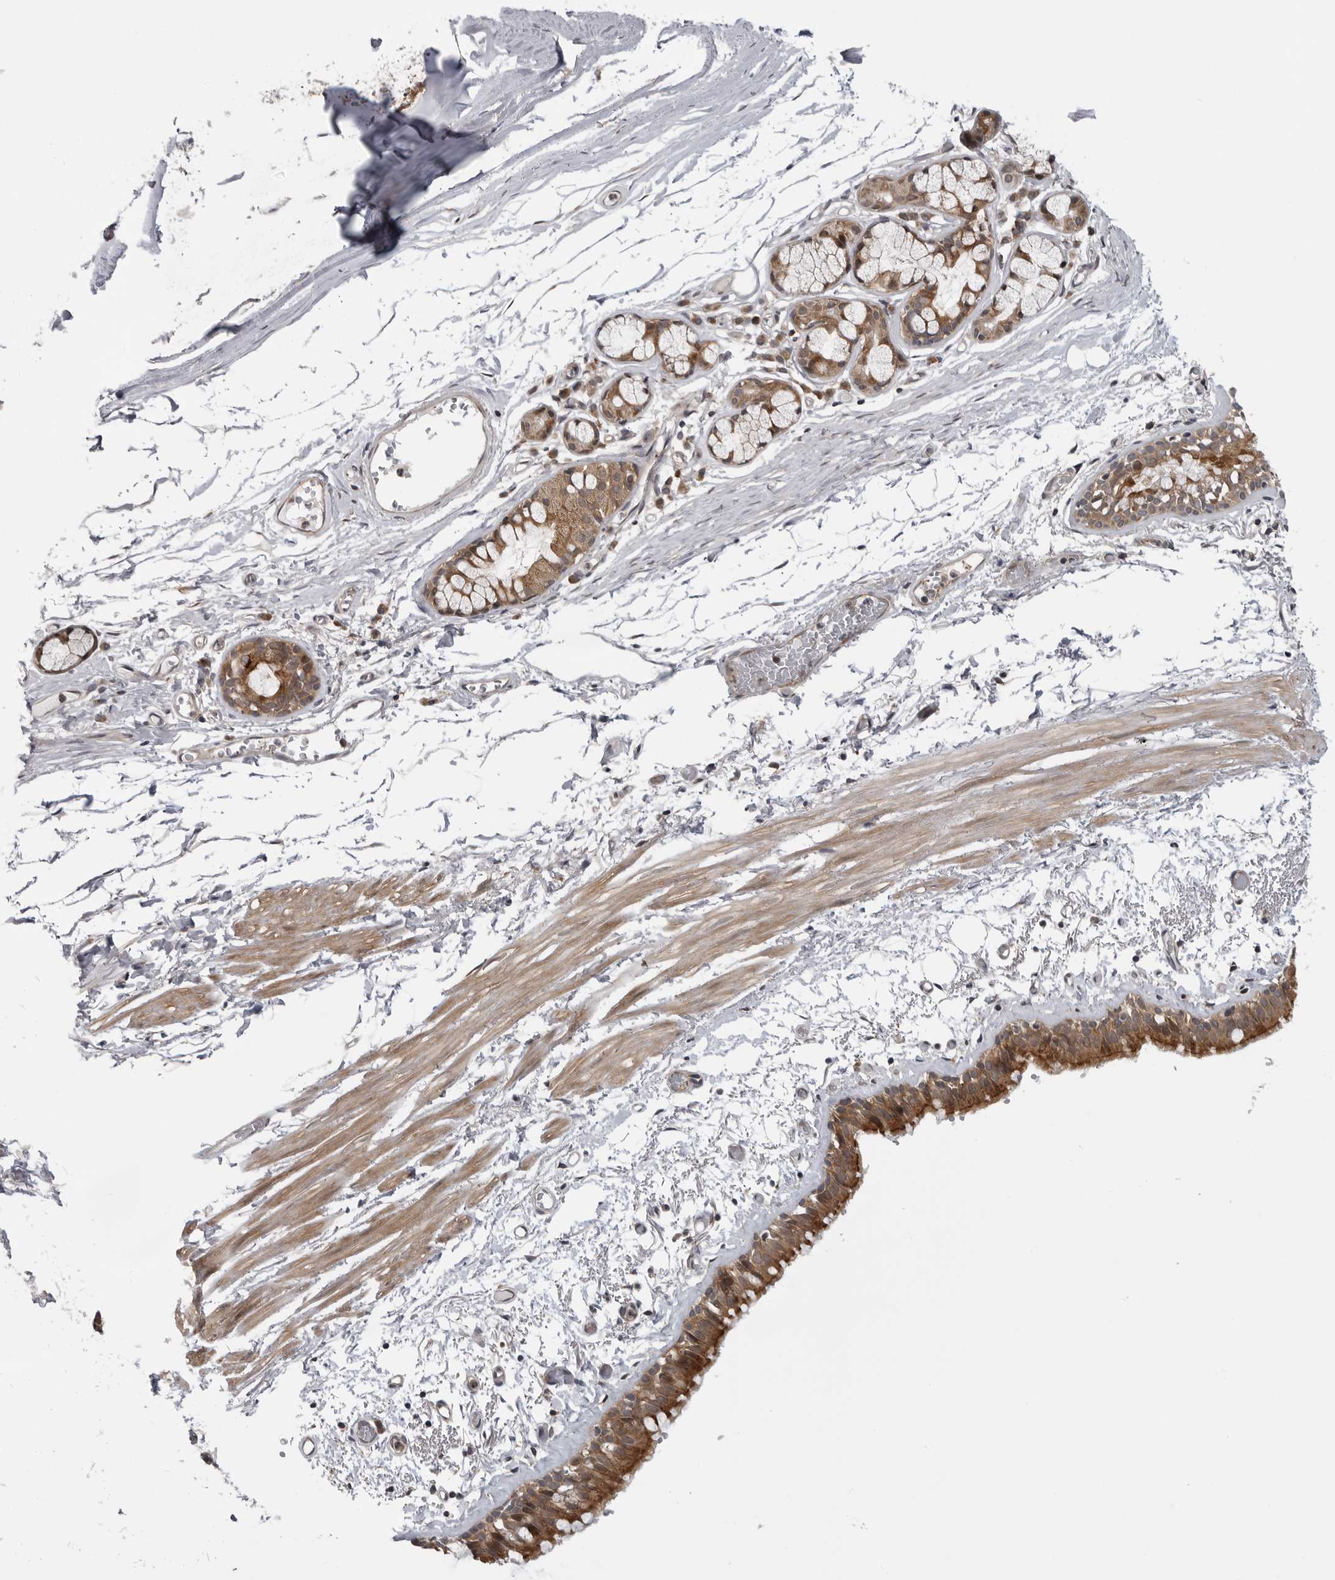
{"staining": {"intensity": "strong", "quantity": ">75%", "location": "cytoplasmic/membranous"}, "tissue": "bronchus", "cell_type": "Respiratory epithelial cells", "image_type": "normal", "snomed": [{"axis": "morphology", "description": "Normal tissue, NOS"}, {"axis": "topography", "description": "Bronchus"}, {"axis": "topography", "description": "Lung"}], "caption": "A high-resolution image shows immunohistochemistry (IHC) staining of benign bronchus, which shows strong cytoplasmic/membranous expression in about >75% of respiratory epithelial cells.", "gene": "LRRC45", "patient": {"sex": "male", "age": 56}}